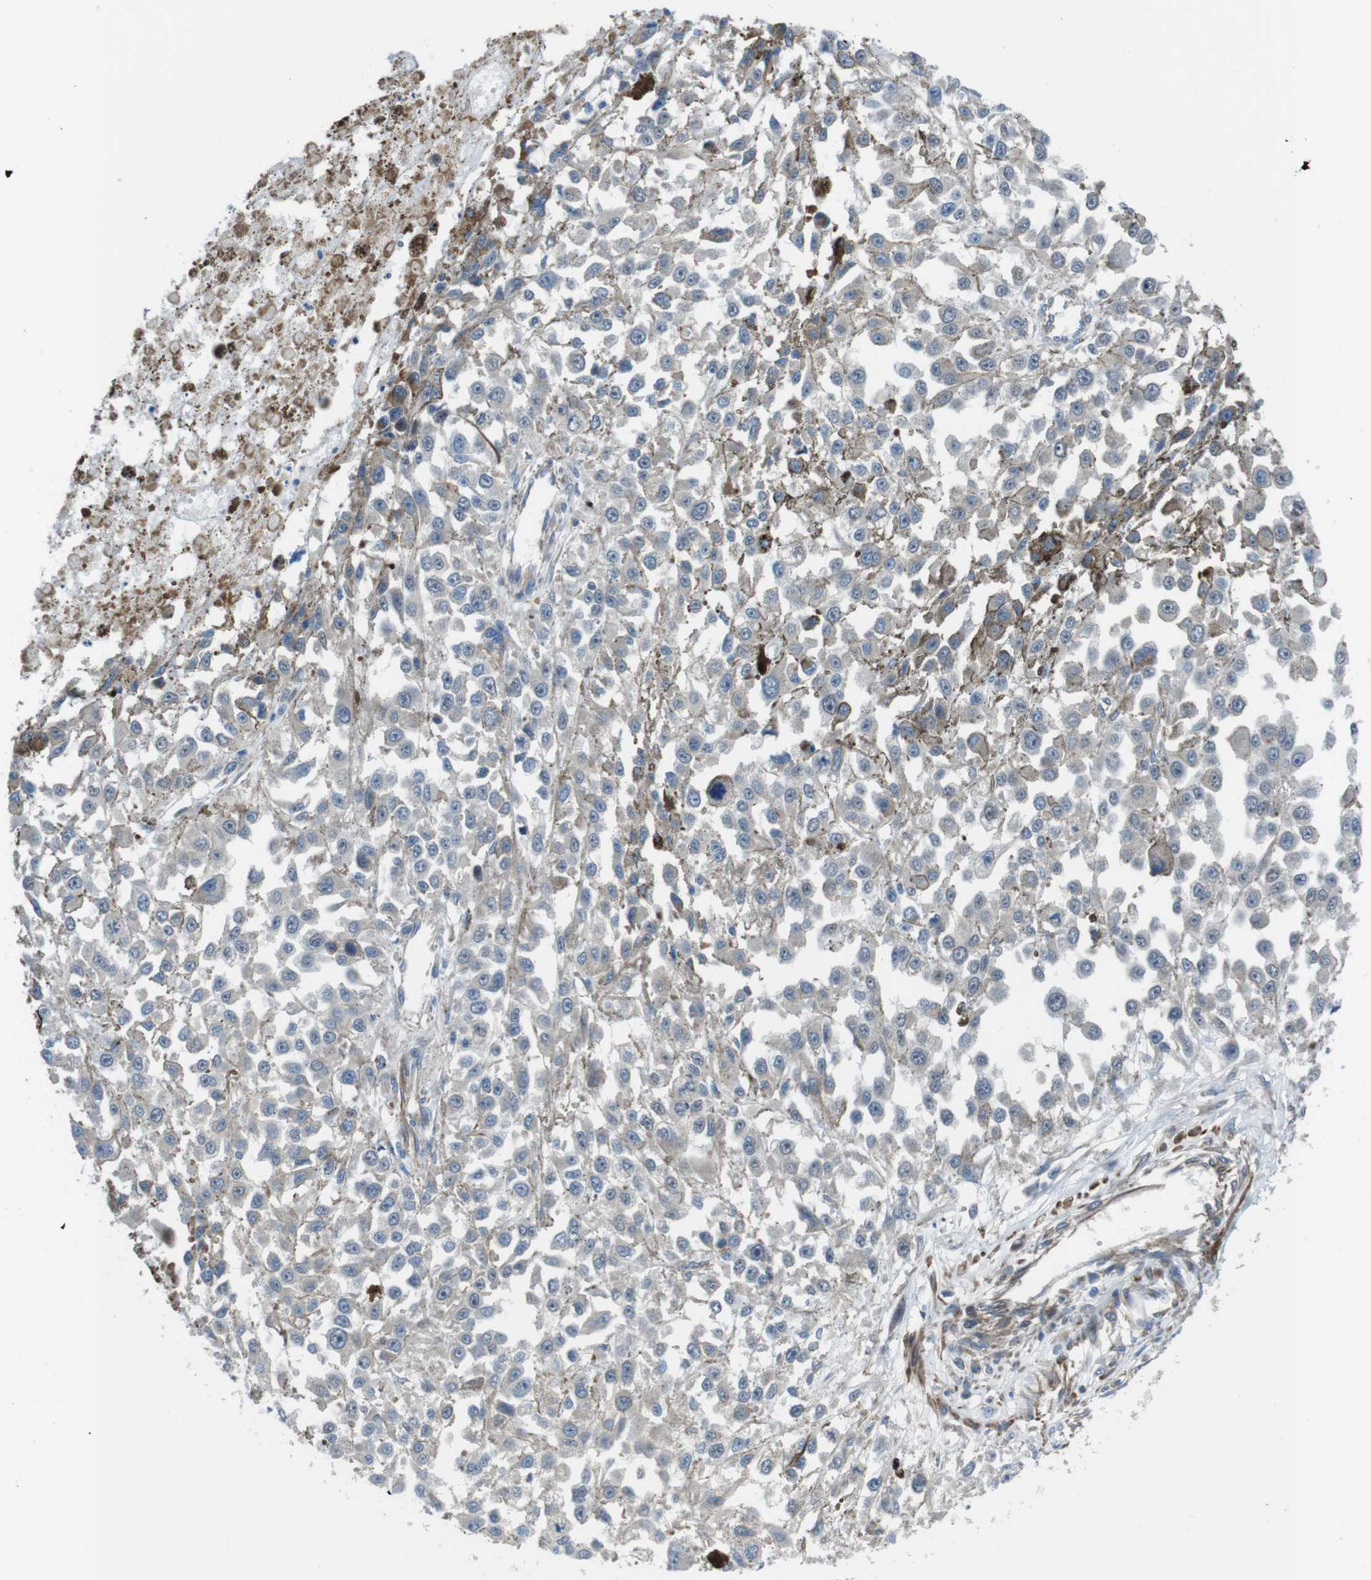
{"staining": {"intensity": "negative", "quantity": "none", "location": "none"}, "tissue": "melanoma", "cell_type": "Tumor cells", "image_type": "cancer", "snomed": [{"axis": "morphology", "description": "Malignant melanoma, Metastatic site"}, {"axis": "topography", "description": "Lymph node"}], "caption": "This is an IHC photomicrograph of melanoma. There is no expression in tumor cells.", "gene": "FAM174B", "patient": {"sex": "male", "age": 59}}